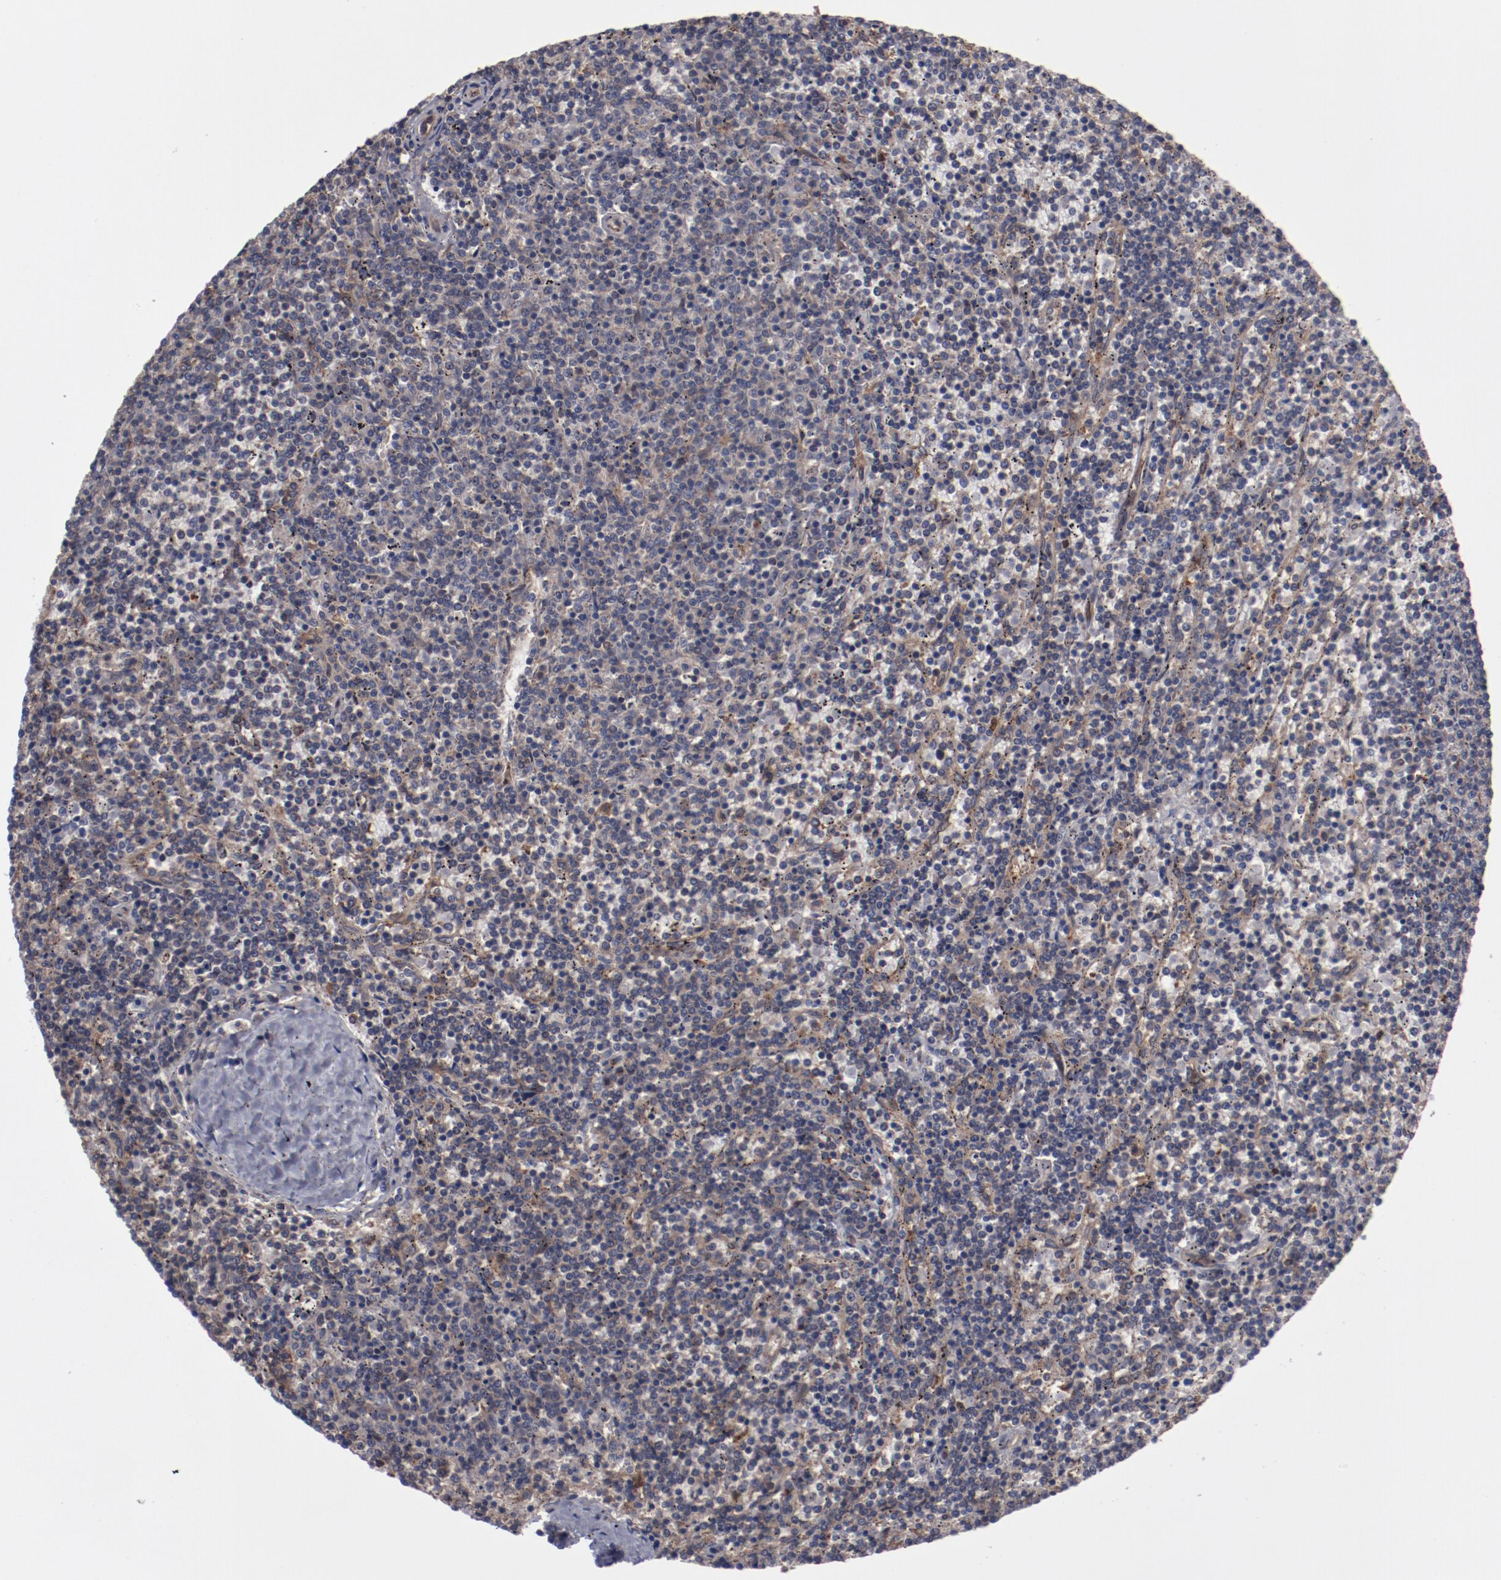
{"staining": {"intensity": "weak", "quantity": "25%-75%", "location": "cytoplasmic/membranous"}, "tissue": "lymphoma", "cell_type": "Tumor cells", "image_type": "cancer", "snomed": [{"axis": "morphology", "description": "Malignant lymphoma, non-Hodgkin's type, Low grade"}, {"axis": "topography", "description": "Spleen"}], "caption": "Tumor cells show low levels of weak cytoplasmic/membranous positivity in about 25%-75% of cells in human lymphoma. Ihc stains the protein in brown and the nuclei are stained blue.", "gene": "DNAAF2", "patient": {"sex": "female", "age": 50}}